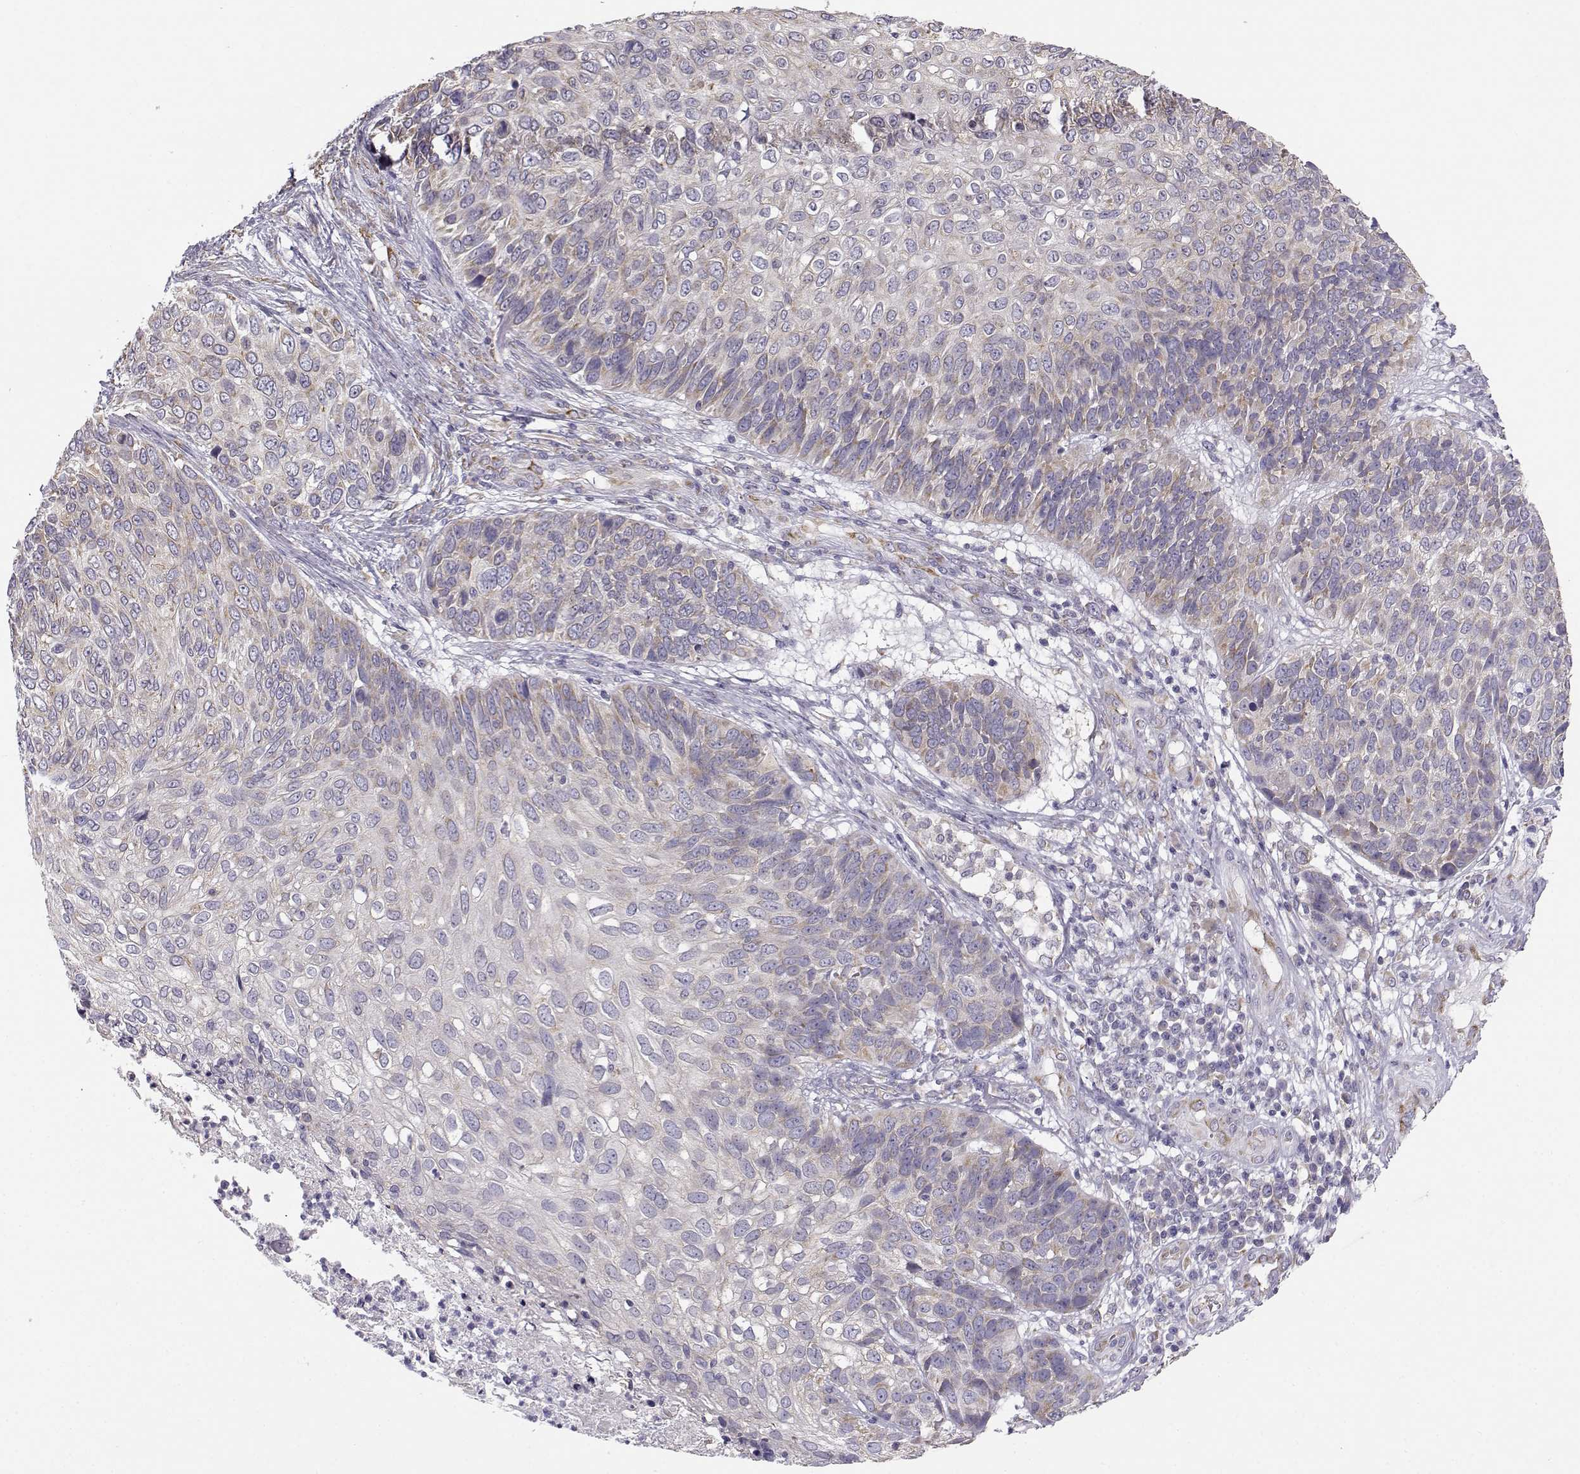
{"staining": {"intensity": "weak", "quantity": "<25%", "location": "cytoplasmic/membranous"}, "tissue": "skin cancer", "cell_type": "Tumor cells", "image_type": "cancer", "snomed": [{"axis": "morphology", "description": "Squamous cell carcinoma, NOS"}, {"axis": "topography", "description": "Skin"}], "caption": "Squamous cell carcinoma (skin) stained for a protein using immunohistochemistry shows no positivity tumor cells.", "gene": "BEND6", "patient": {"sex": "male", "age": 92}}